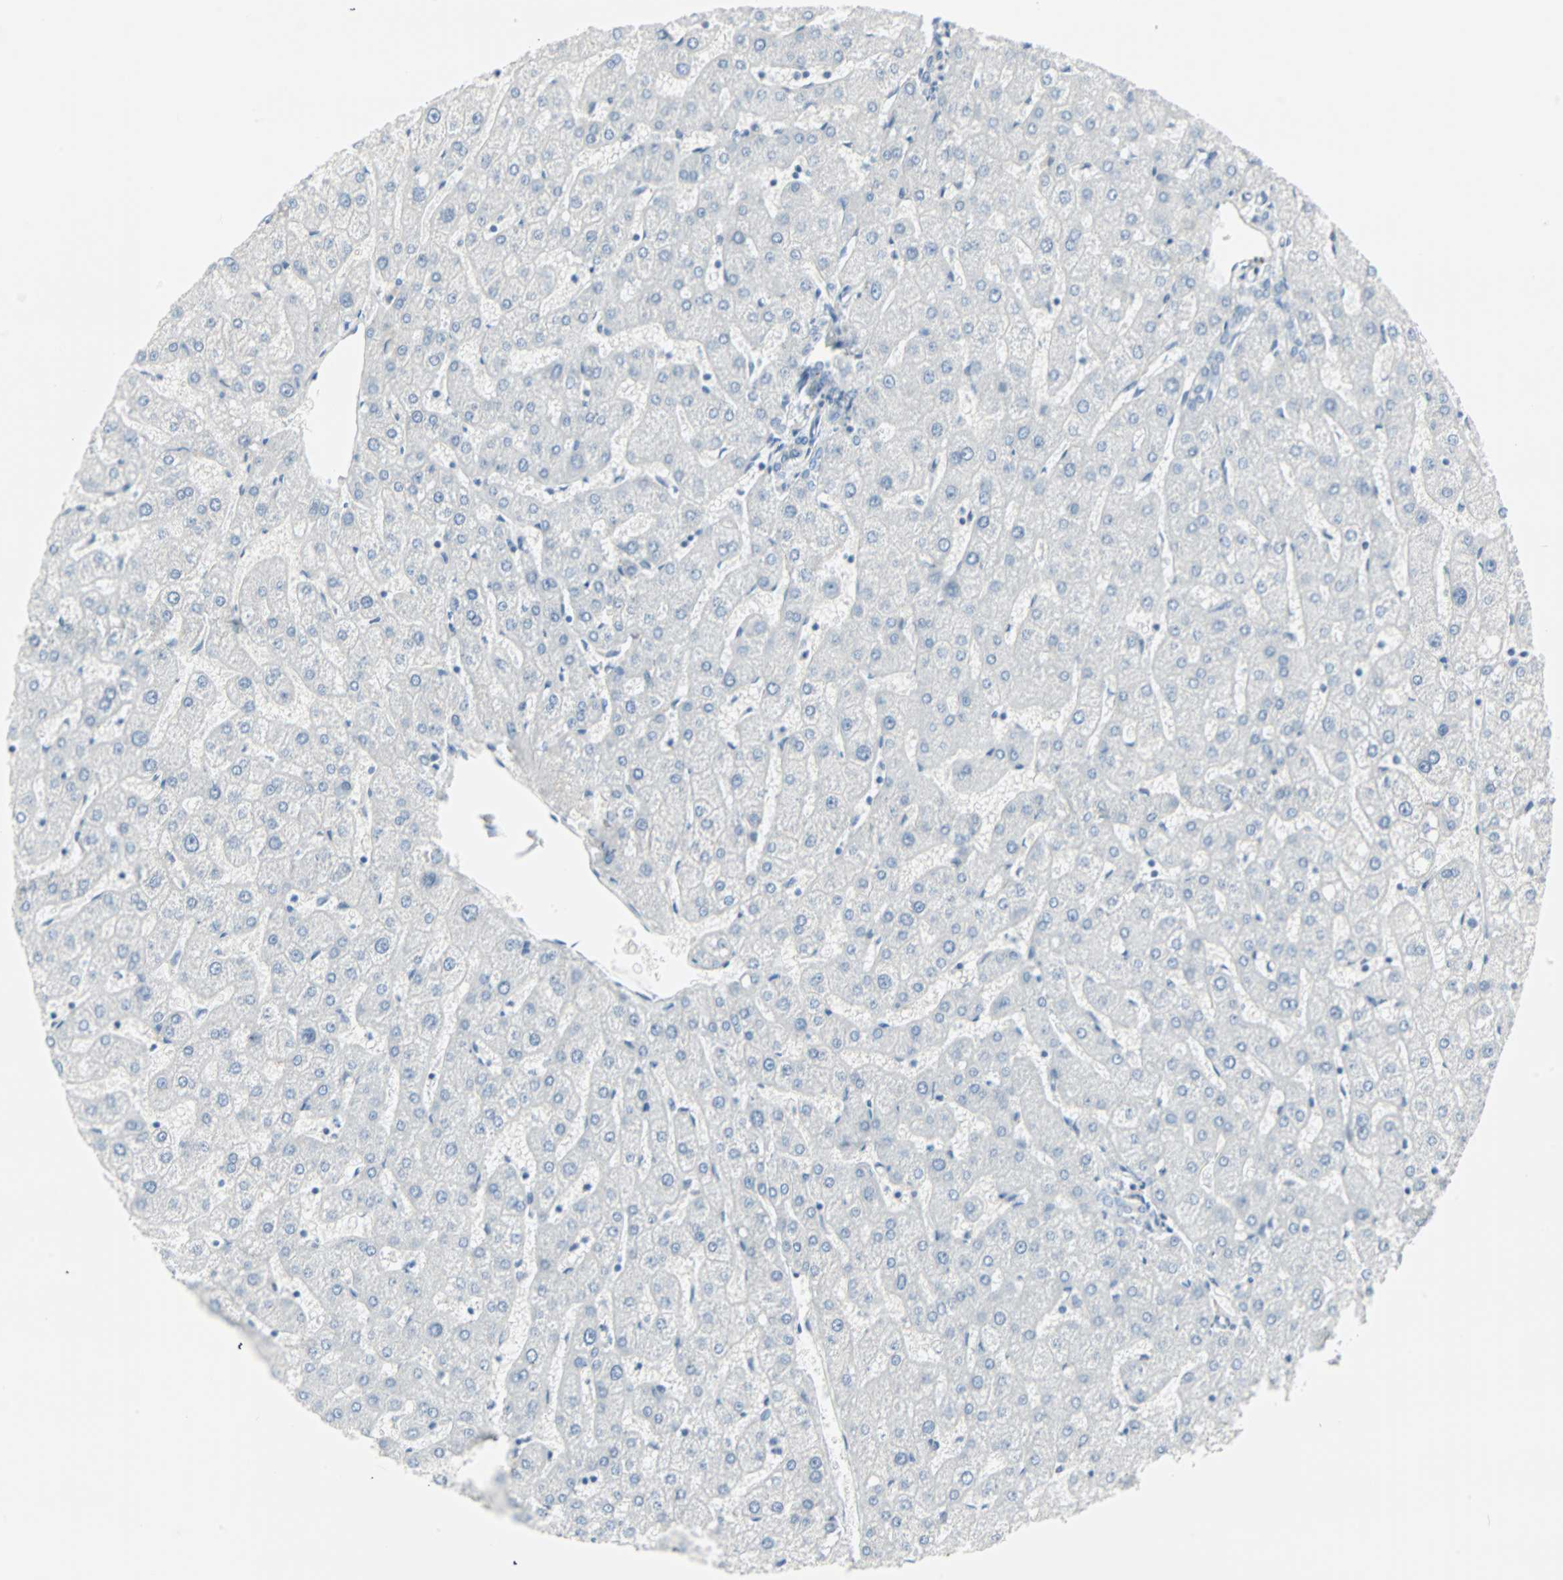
{"staining": {"intensity": "negative", "quantity": "none", "location": "none"}, "tissue": "liver", "cell_type": "Cholangiocytes", "image_type": "normal", "snomed": [{"axis": "morphology", "description": "Normal tissue, NOS"}, {"axis": "topography", "description": "Liver"}], "caption": "High power microscopy photomicrograph of an IHC micrograph of unremarkable liver, revealing no significant positivity in cholangiocytes. (Stains: DAB (3,3'-diaminobenzidine) immunohistochemistry (IHC) with hematoxylin counter stain, Microscopy: brightfield microscopy at high magnification).", "gene": "STX1A", "patient": {"sex": "male", "age": 67}}